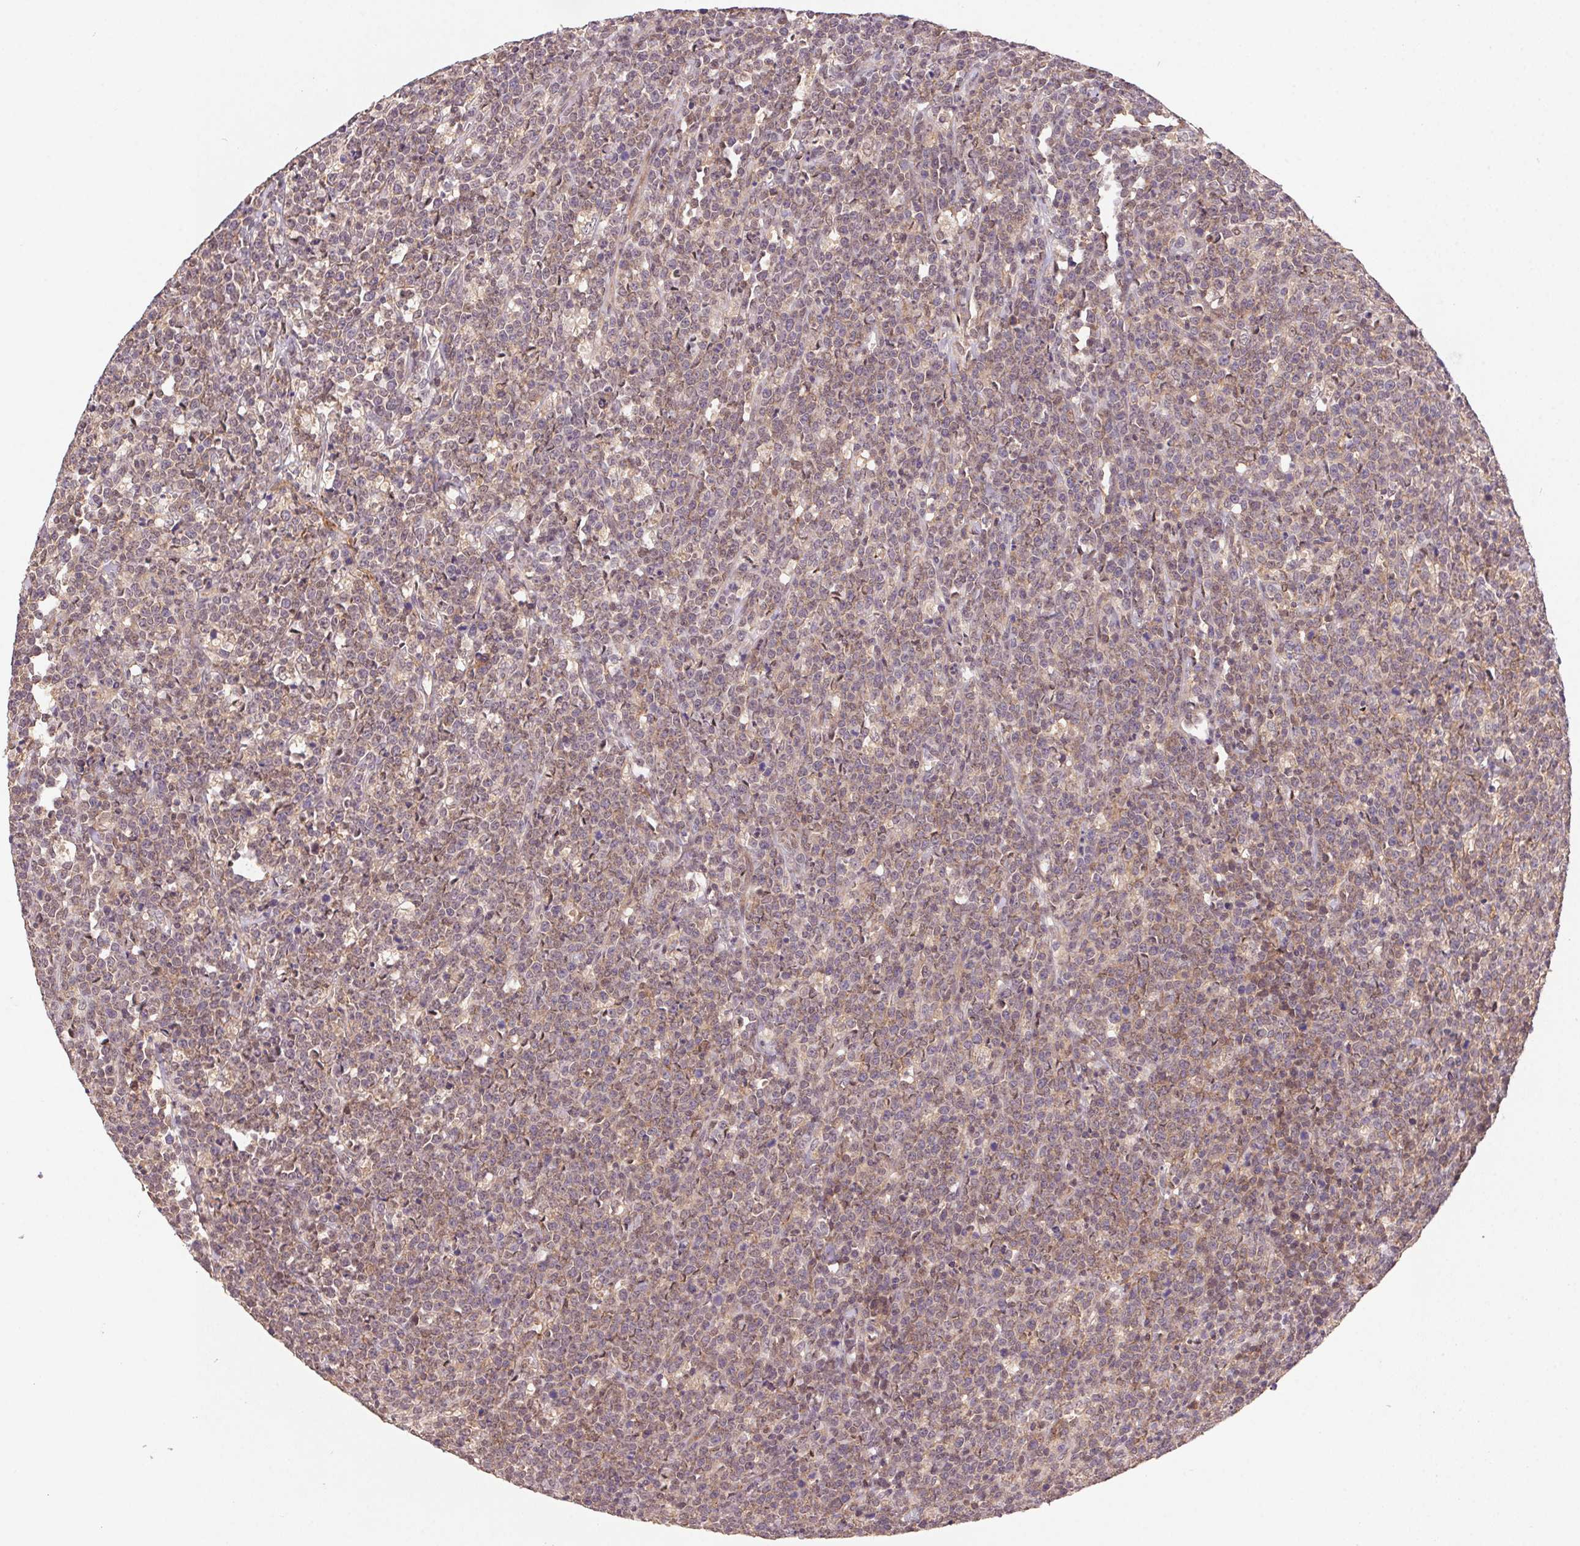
{"staining": {"intensity": "weak", "quantity": "25%-75%", "location": "cytoplasmic/membranous,nuclear"}, "tissue": "lymphoma", "cell_type": "Tumor cells", "image_type": "cancer", "snomed": [{"axis": "morphology", "description": "Malignant lymphoma, non-Hodgkin's type, High grade"}, {"axis": "topography", "description": "Small intestine"}], "caption": "High-power microscopy captured an immunohistochemistry micrograph of malignant lymphoma, non-Hodgkin's type (high-grade), revealing weak cytoplasmic/membranous and nuclear expression in about 25%-75% of tumor cells. (IHC, brightfield microscopy, high magnification).", "gene": "SLC52A2", "patient": {"sex": "female", "age": 56}}